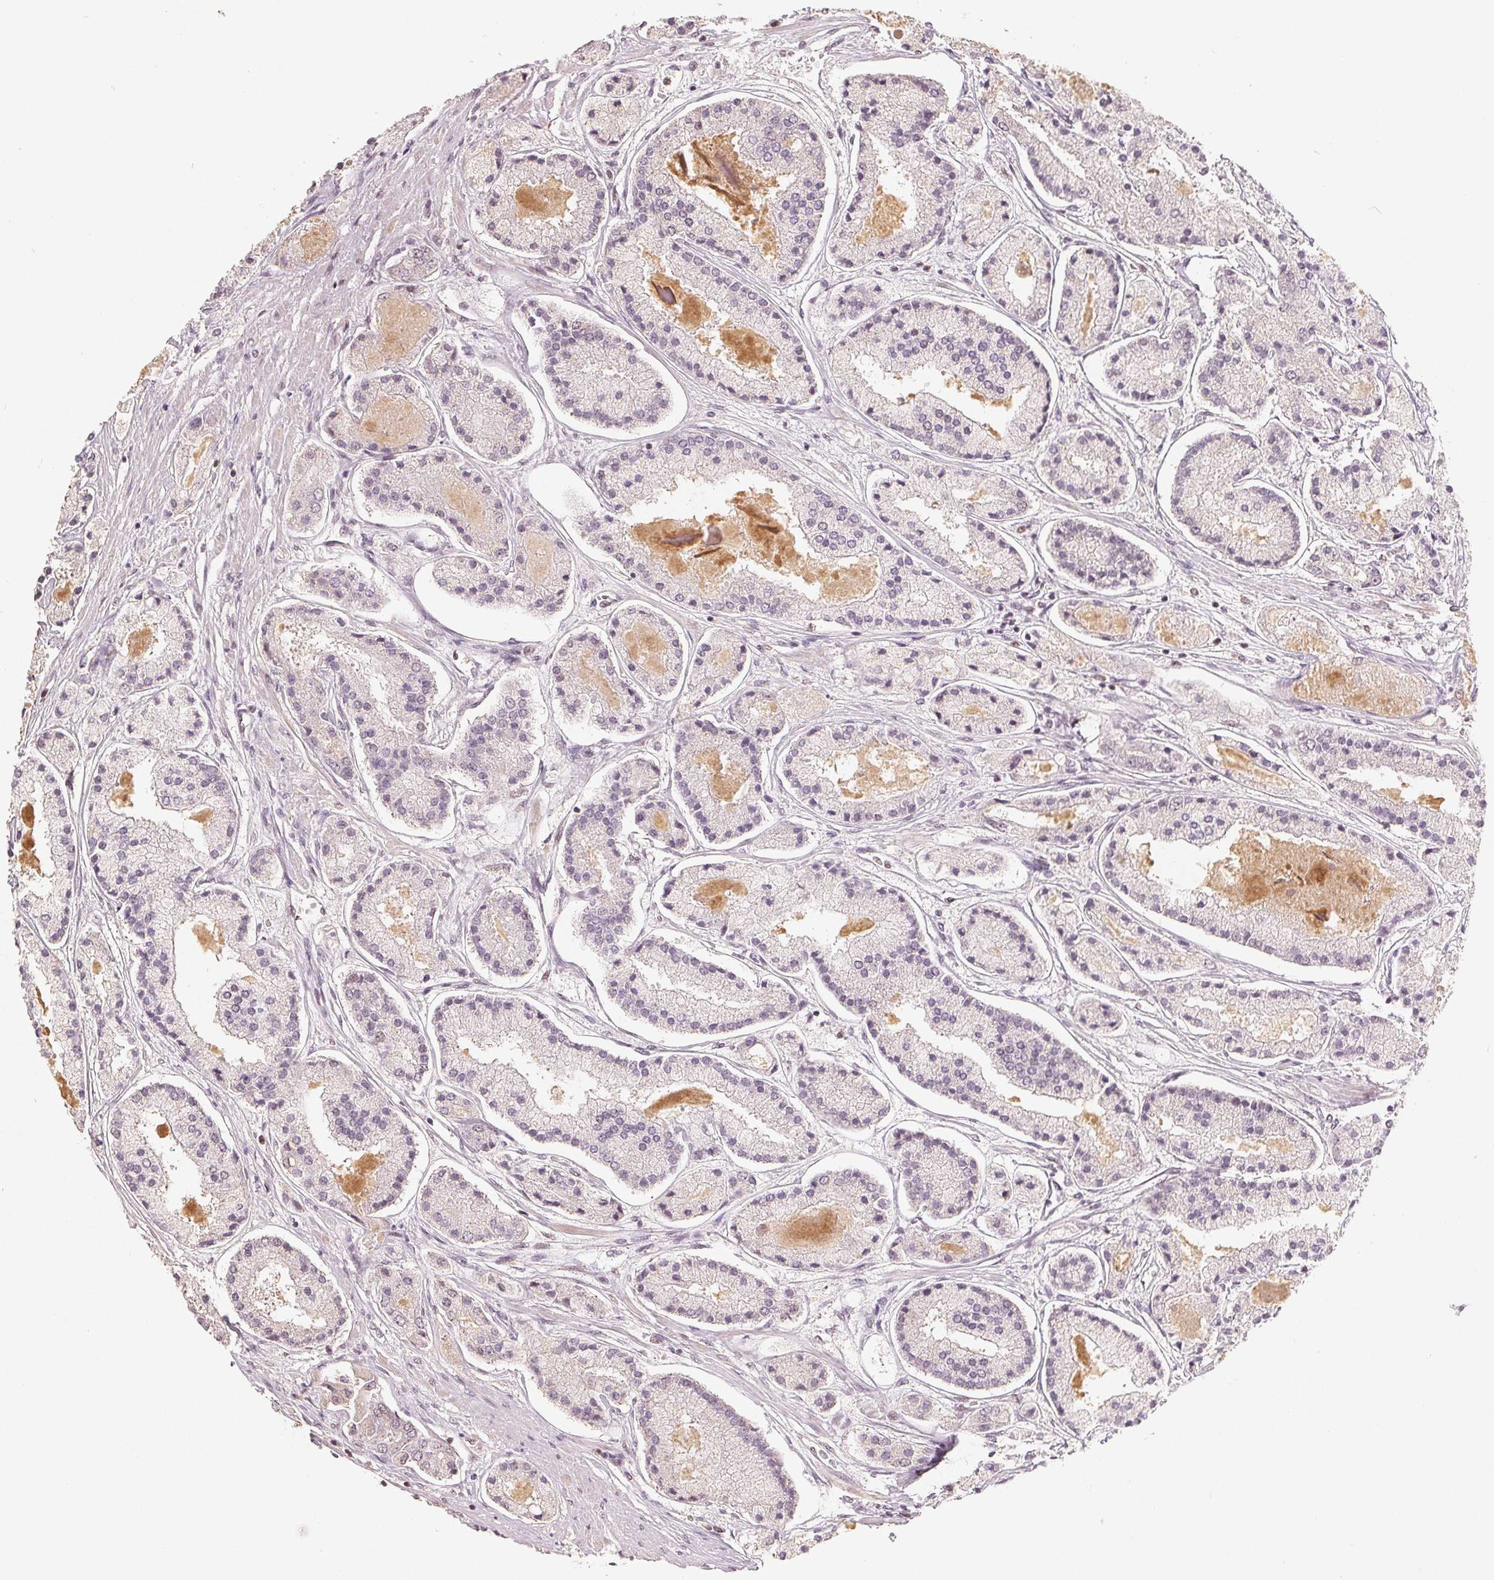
{"staining": {"intensity": "negative", "quantity": "none", "location": "none"}, "tissue": "prostate cancer", "cell_type": "Tumor cells", "image_type": "cancer", "snomed": [{"axis": "morphology", "description": "Adenocarcinoma, High grade"}, {"axis": "topography", "description": "Prostate"}], "caption": "The IHC micrograph has no significant staining in tumor cells of prostate high-grade adenocarcinoma tissue.", "gene": "CCDC138", "patient": {"sex": "male", "age": 67}}